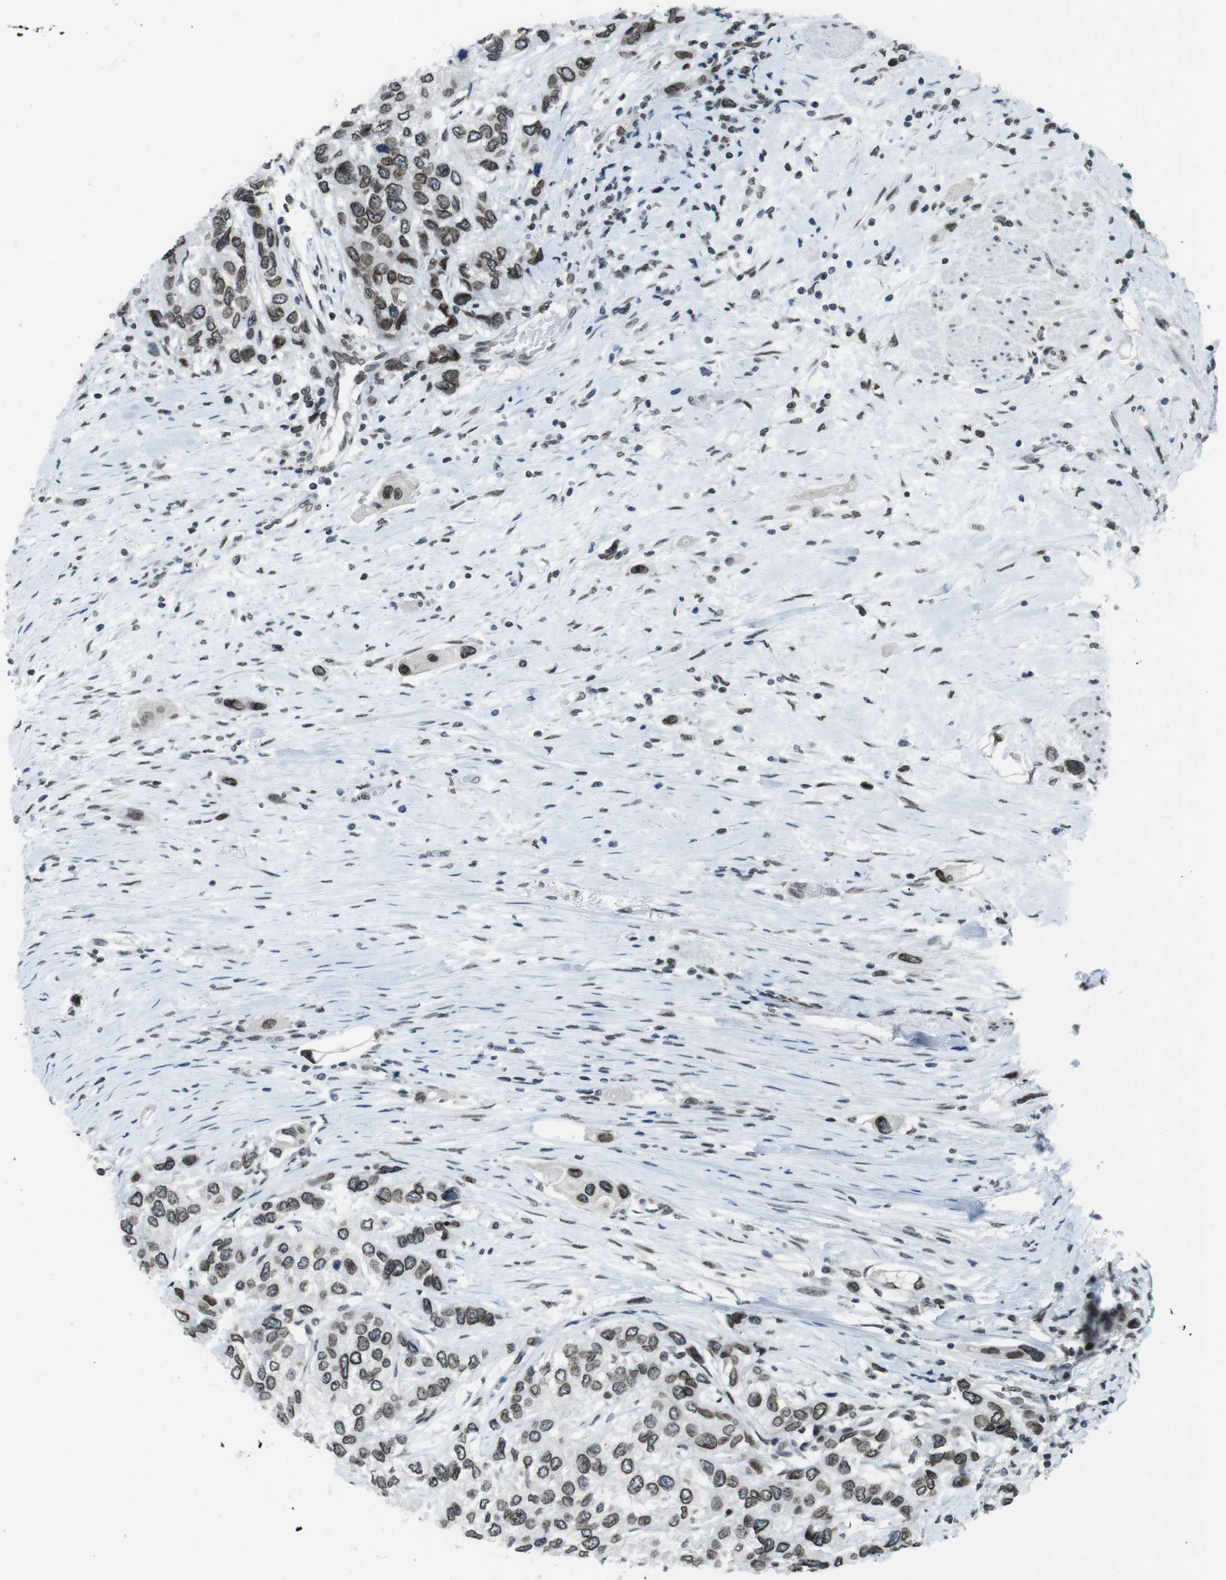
{"staining": {"intensity": "strong", "quantity": ">75%", "location": "cytoplasmic/membranous,nuclear"}, "tissue": "urothelial cancer", "cell_type": "Tumor cells", "image_type": "cancer", "snomed": [{"axis": "morphology", "description": "Urothelial carcinoma, High grade"}, {"axis": "topography", "description": "Urinary bladder"}], "caption": "Brown immunohistochemical staining in urothelial carcinoma (high-grade) demonstrates strong cytoplasmic/membranous and nuclear positivity in about >75% of tumor cells.", "gene": "MAD1L1", "patient": {"sex": "female", "age": 56}}